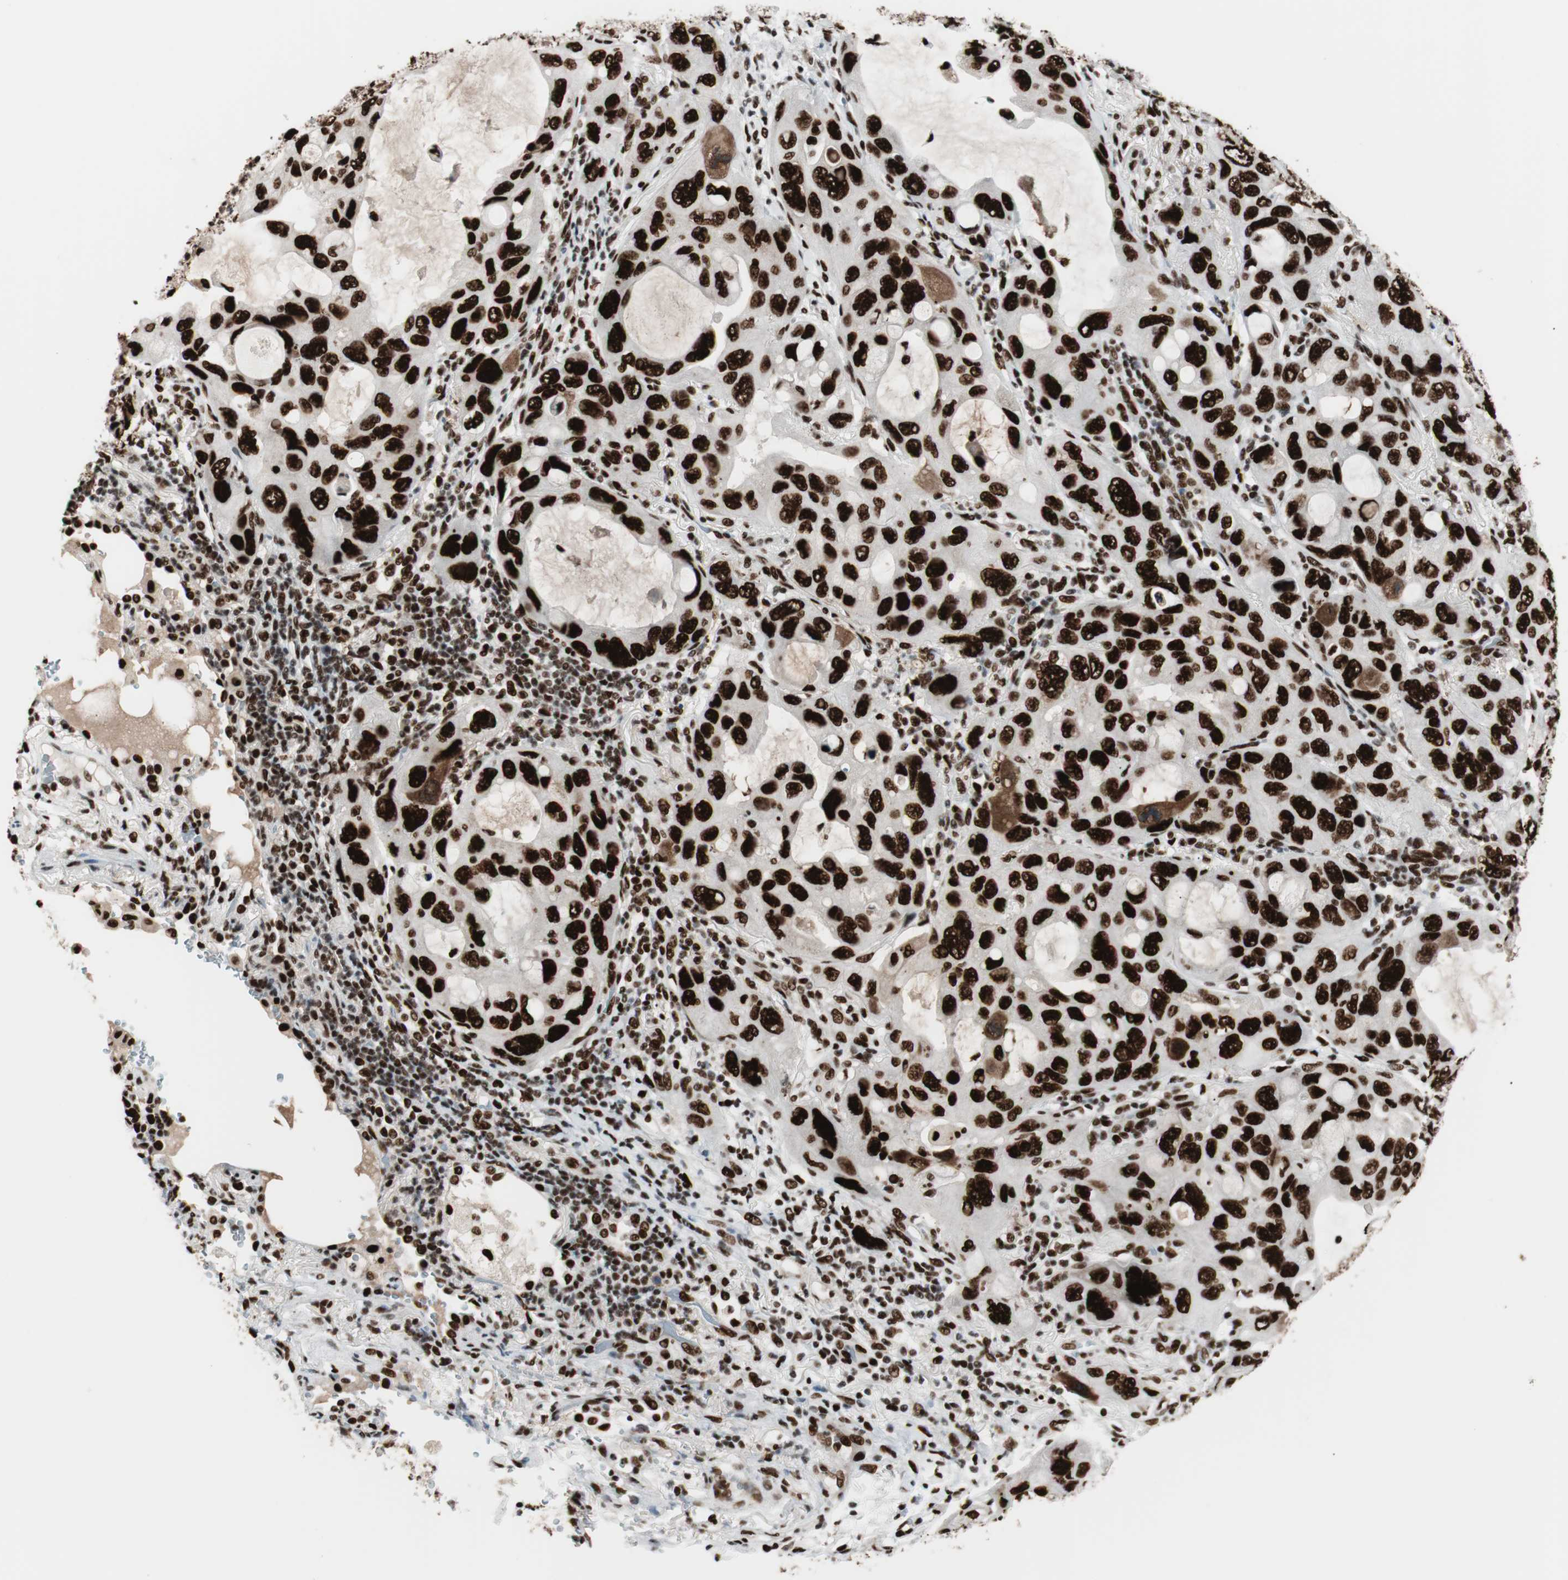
{"staining": {"intensity": "strong", "quantity": ">75%", "location": "nuclear"}, "tissue": "lung cancer", "cell_type": "Tumor cells", "image_type": "cancer", "snomed": [{"axis": "morphology", "description": "Squamous cell carcinoma, NOS"}, {"axis": "topography", "description": "Lung"}], "caption": "Immunohistochemical staining of human lung cancer demonstrates high levels of strong nuclear expression in about >75% of tumor cells. (Brightfield microscopy of DAB IHC at high magnification).", "gene": "PSME3", "patient": {"sex": "female", "age": 73}}